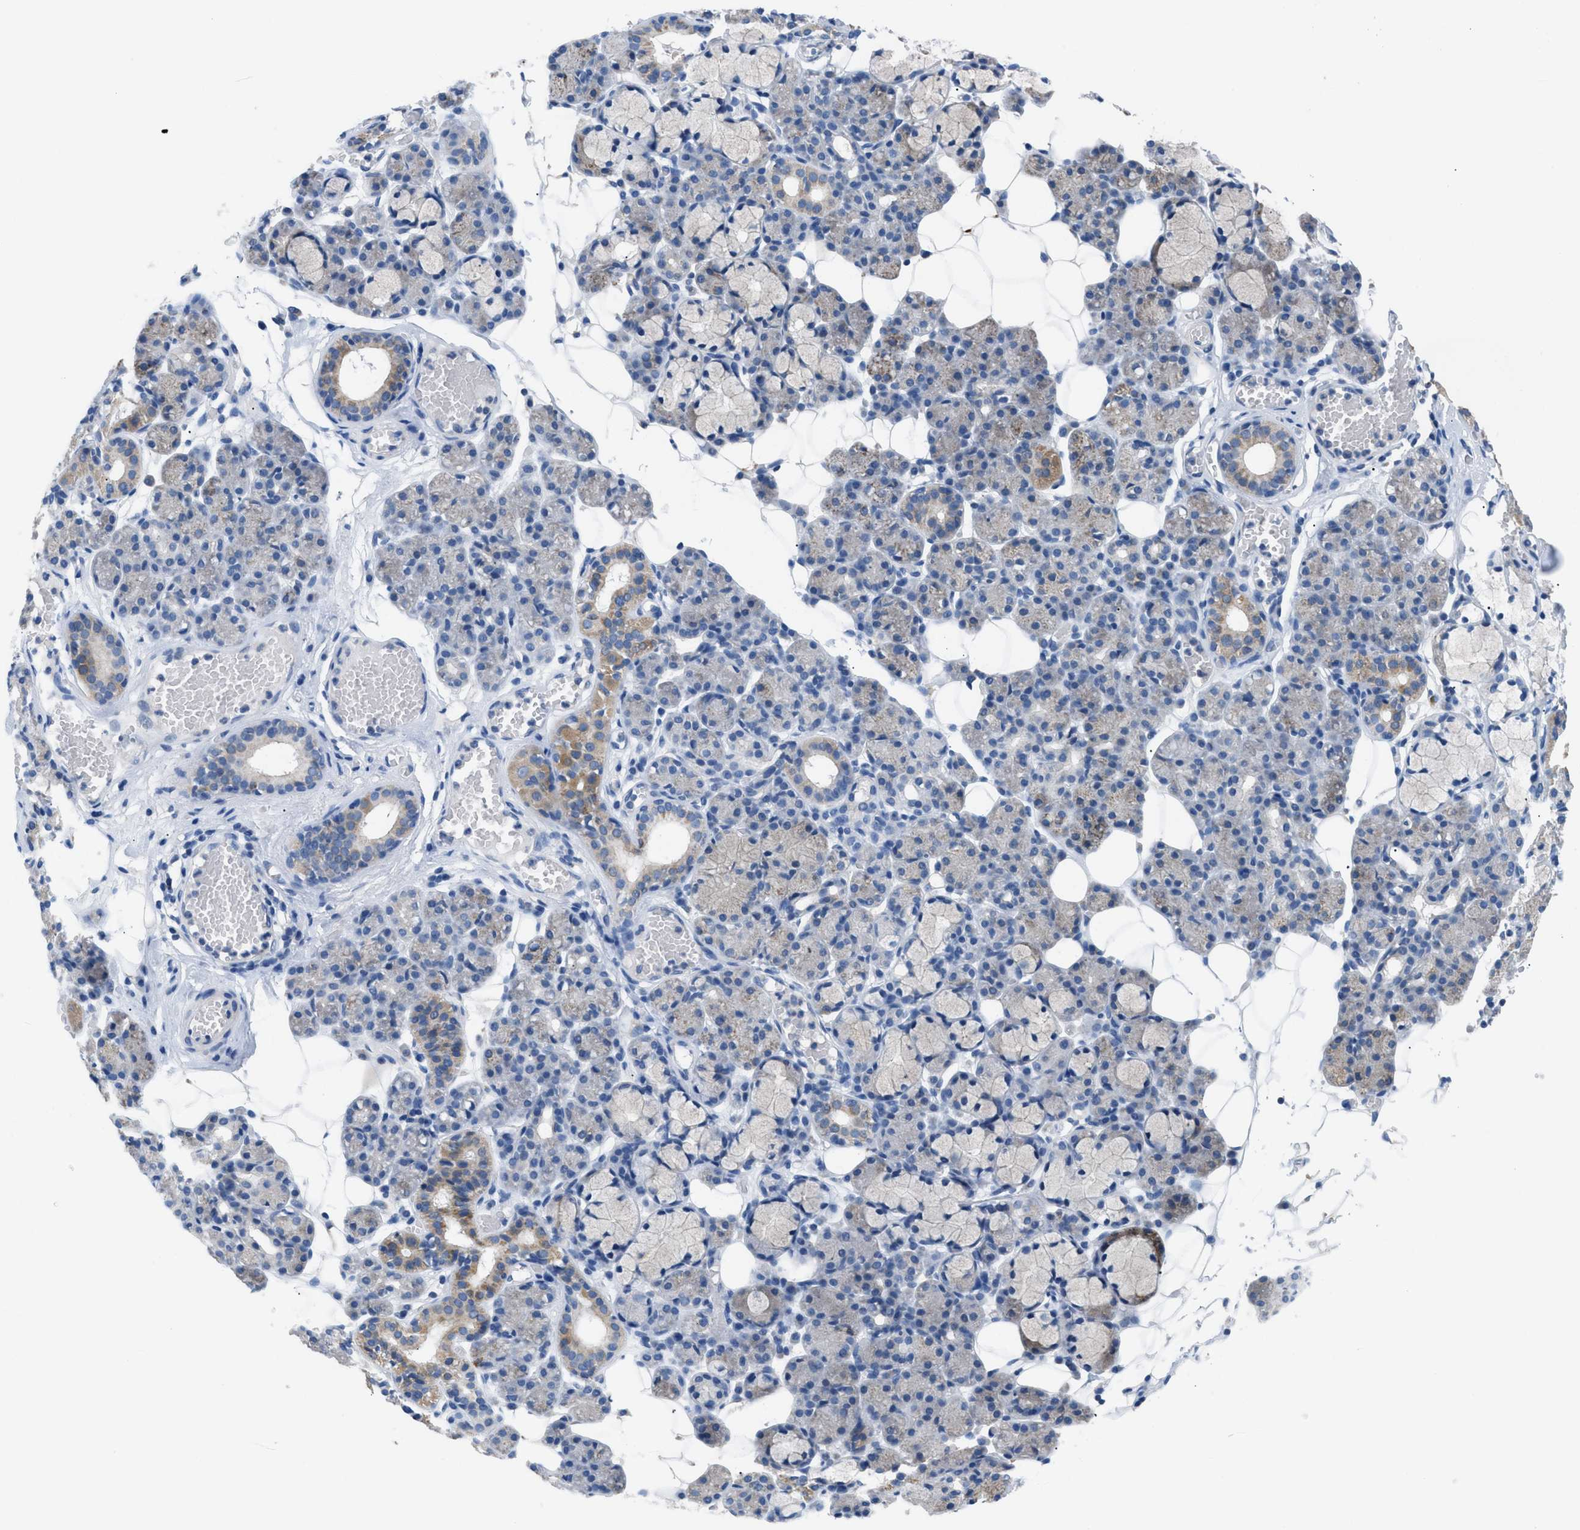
{"staining": {"intensity": "moderate", "quantity": "25%-75%", "location": "cytoplasmic/membranous"}, "tissue": "salivary gland", "cell_type": "Glandular cells", "image_type": "normal", "snomed": [{"axis": "morphology", "description": "Normal tissue, NOS"}, {"axis": "topography", "description": "Salivary gland"}], "caption": "This histopathology image reveals immunohistochemistry staining of unremarkable human salivary gland, with medium moderate cytoplasmic/membranous expression in about 25%-75% of glandular cells.", "gene": "ILDR1", "patient": {"sex": "male", "age": 63}}